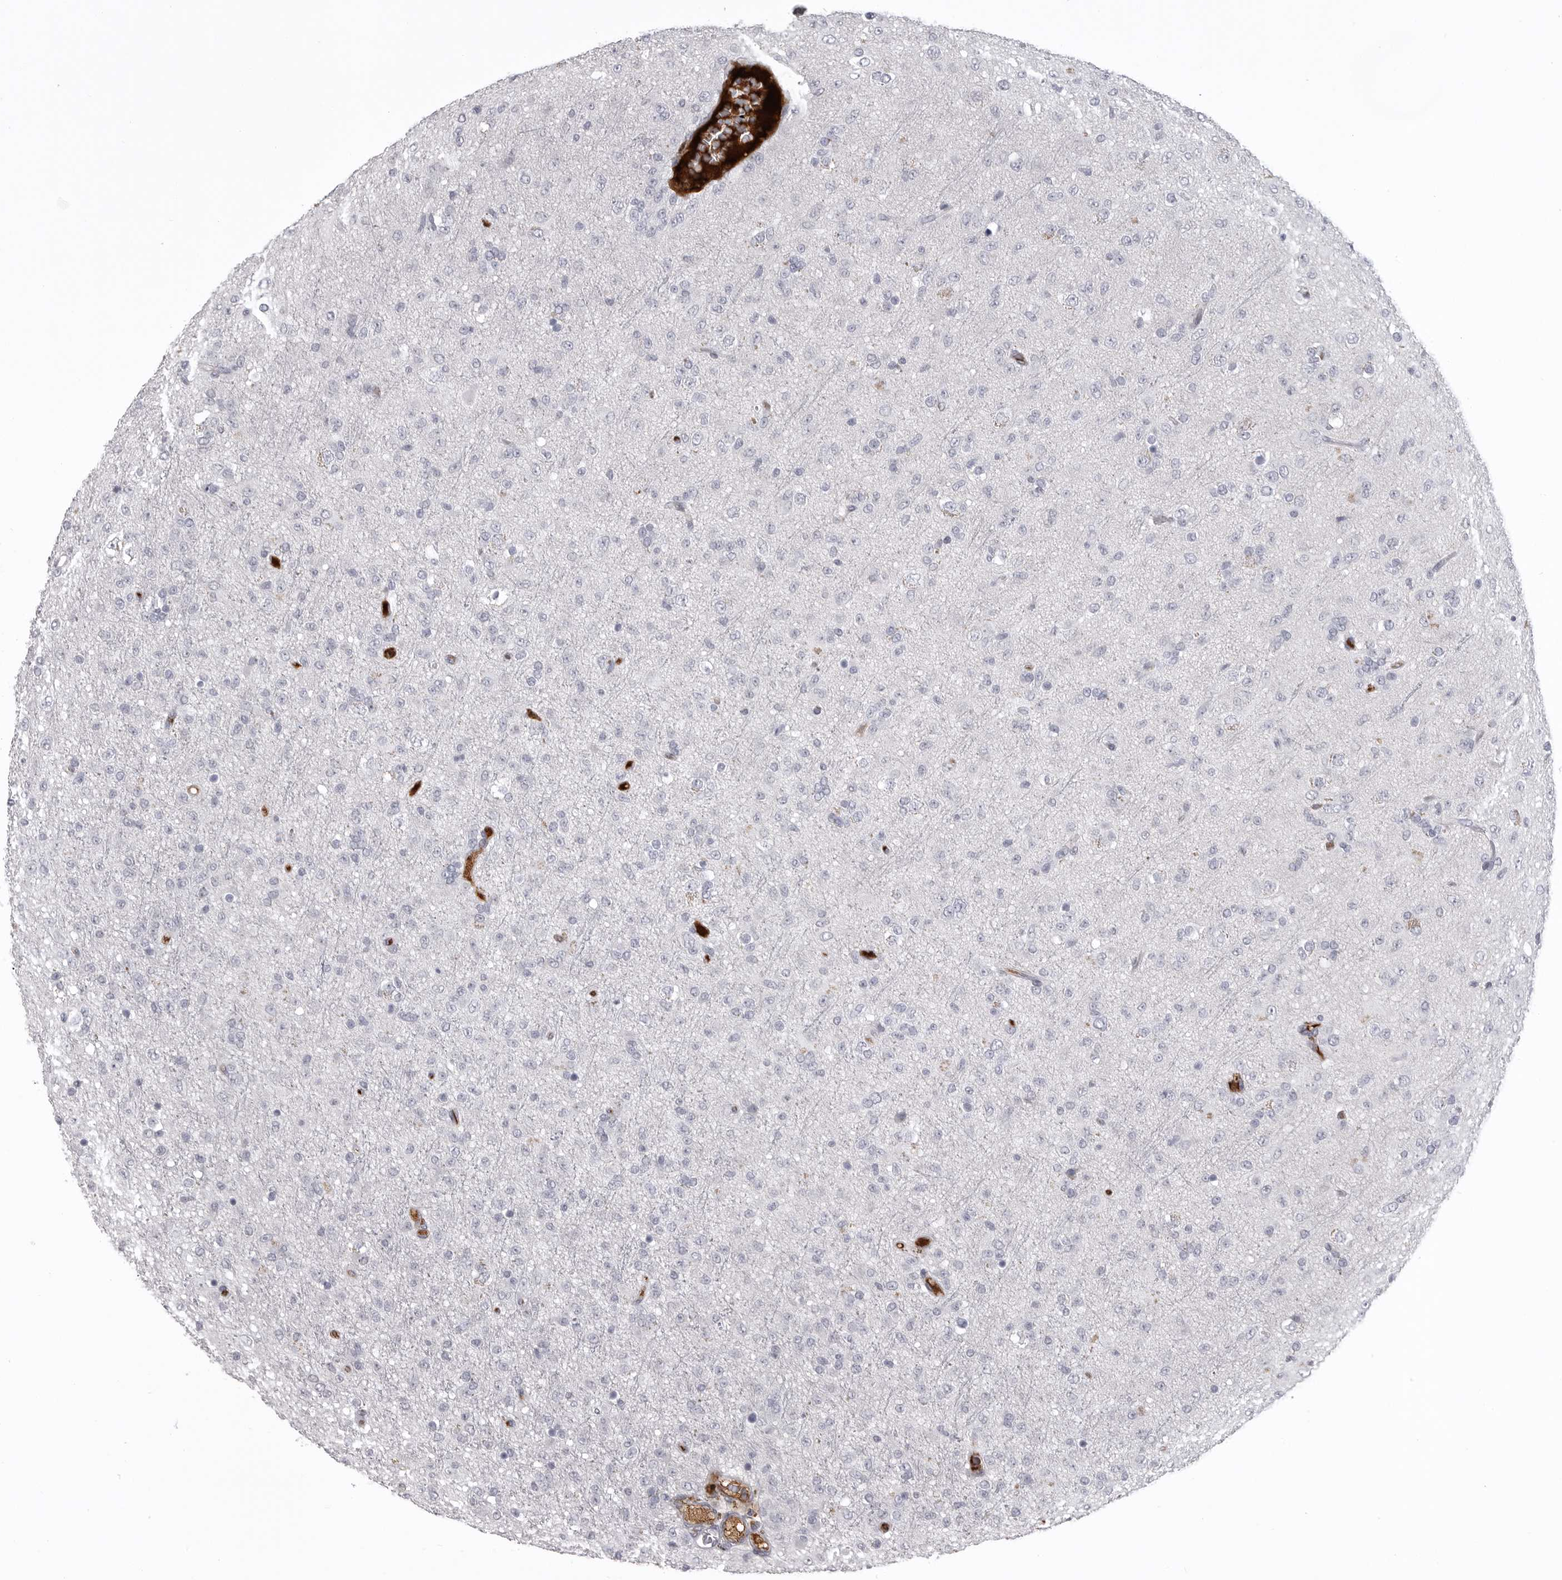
{"staining": {"intensity": "negative", "quantity": "none", "location": "none"}, "tissue": "glioma", "cell_type": "Tumor cells", "image_type": "cancer", "snomed": [{"axis": "morphology", "description": "Glioma, malignant, Low grade"}, {"axis": "topography", "description": "Brain"}], "caption": "IHC of human glioma exhibits no positivity in tumor cells.", "gene": "SERPING1", "patient": {"sex": "male", "age": 65}}